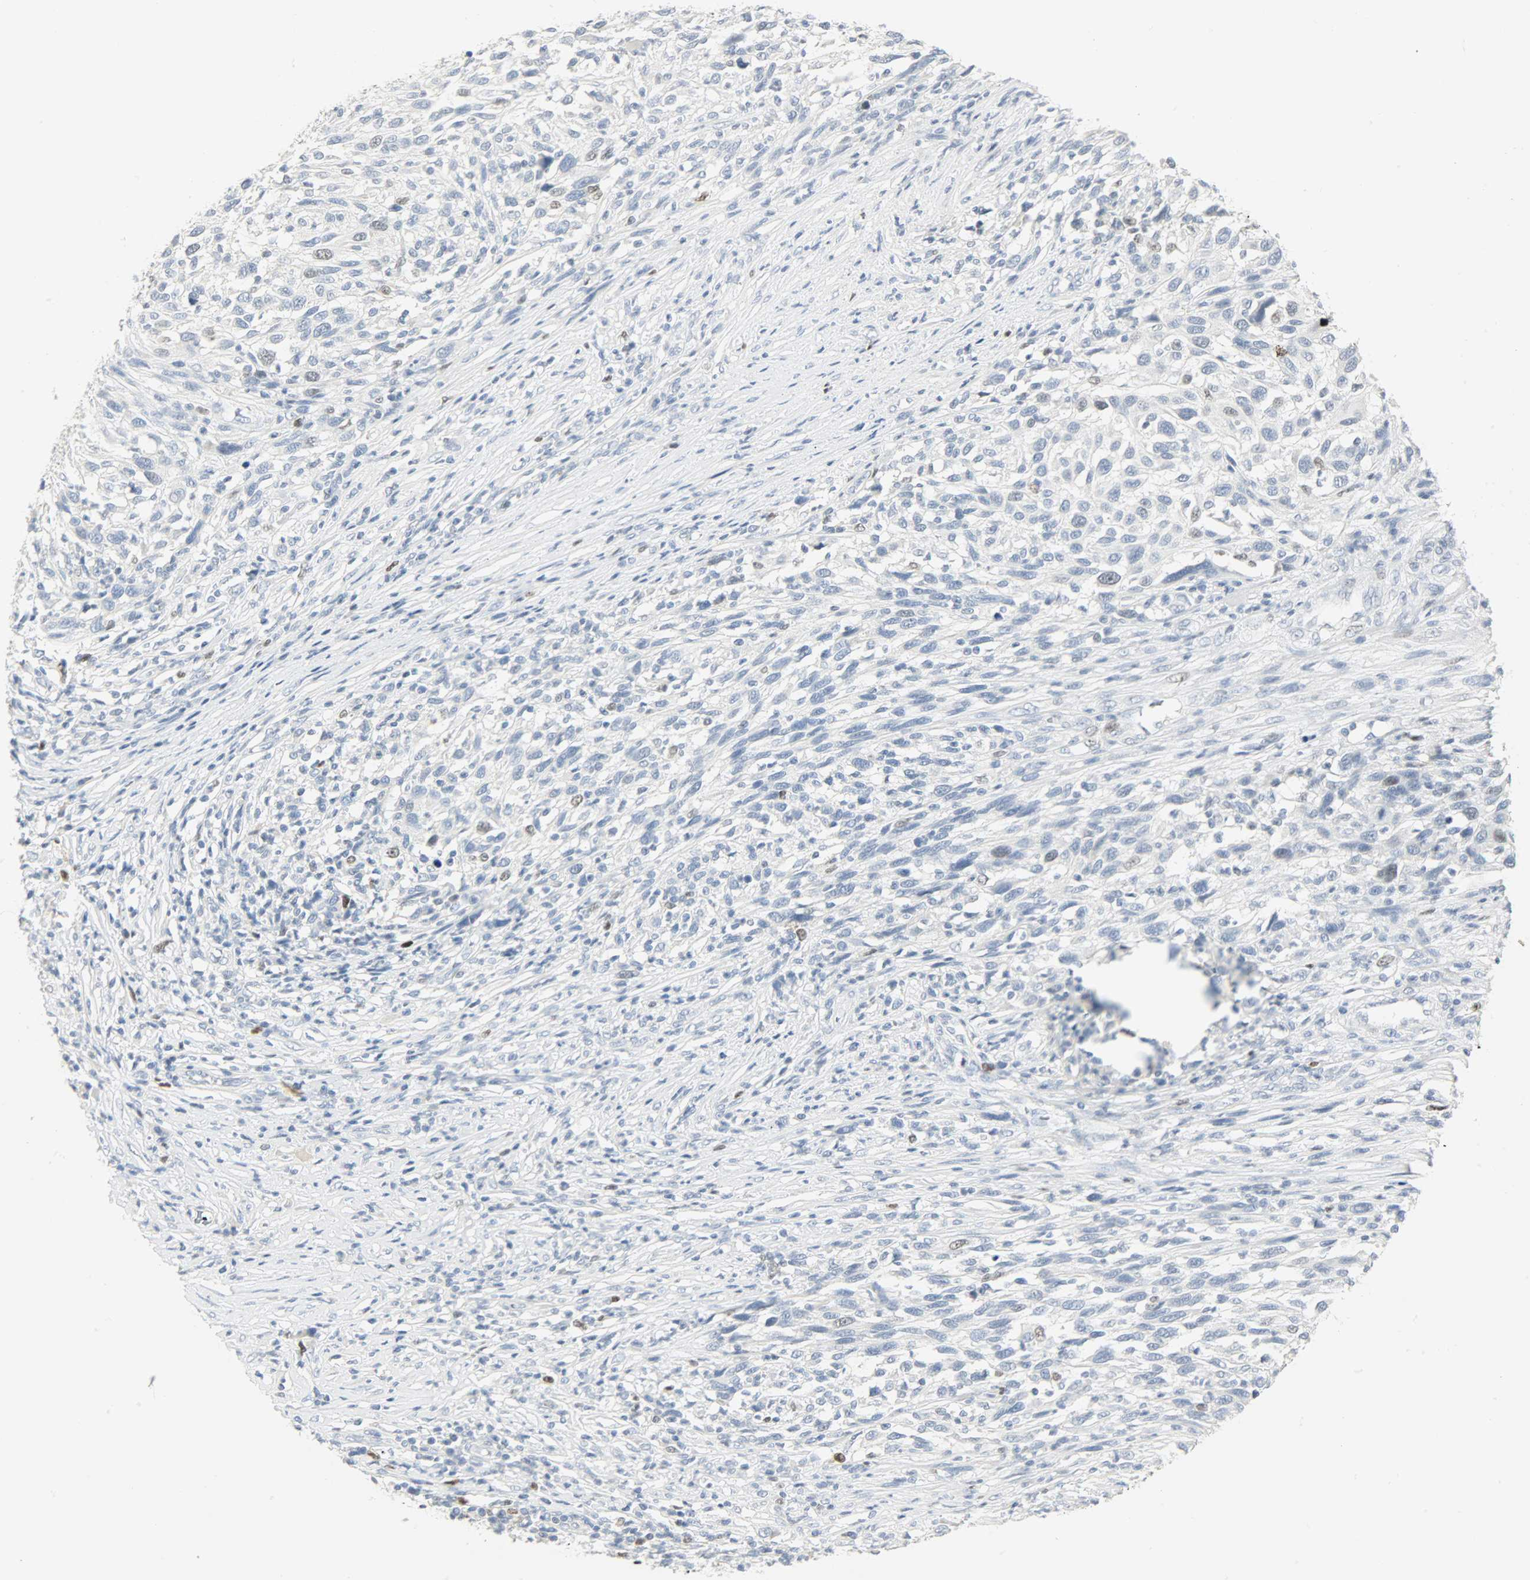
{"staining": {"intensity": "negative", "quantity": "none", "location": "none"}, "tissue": "melanoma", "cell_type": "Tumor cells", "image_type": "cancer", "snomed": [{"axis": "morphology", "description": "Malignant melanoma, Metastatic site"}, {"axis": "topography", "description": "Lymph node"}], "caption": "IHC histopathology image of neoplastic tissue: human melanoma stained with DAB shows no significant protein expression in tumor cells. Brightfield microscopy of immunohistochemistry (IHC) stained with DAB (brown) and hematoxylin (blue), captured at high magnification.", "gene": "HELLS", "patient": {"sex": "male", "age": 61}}